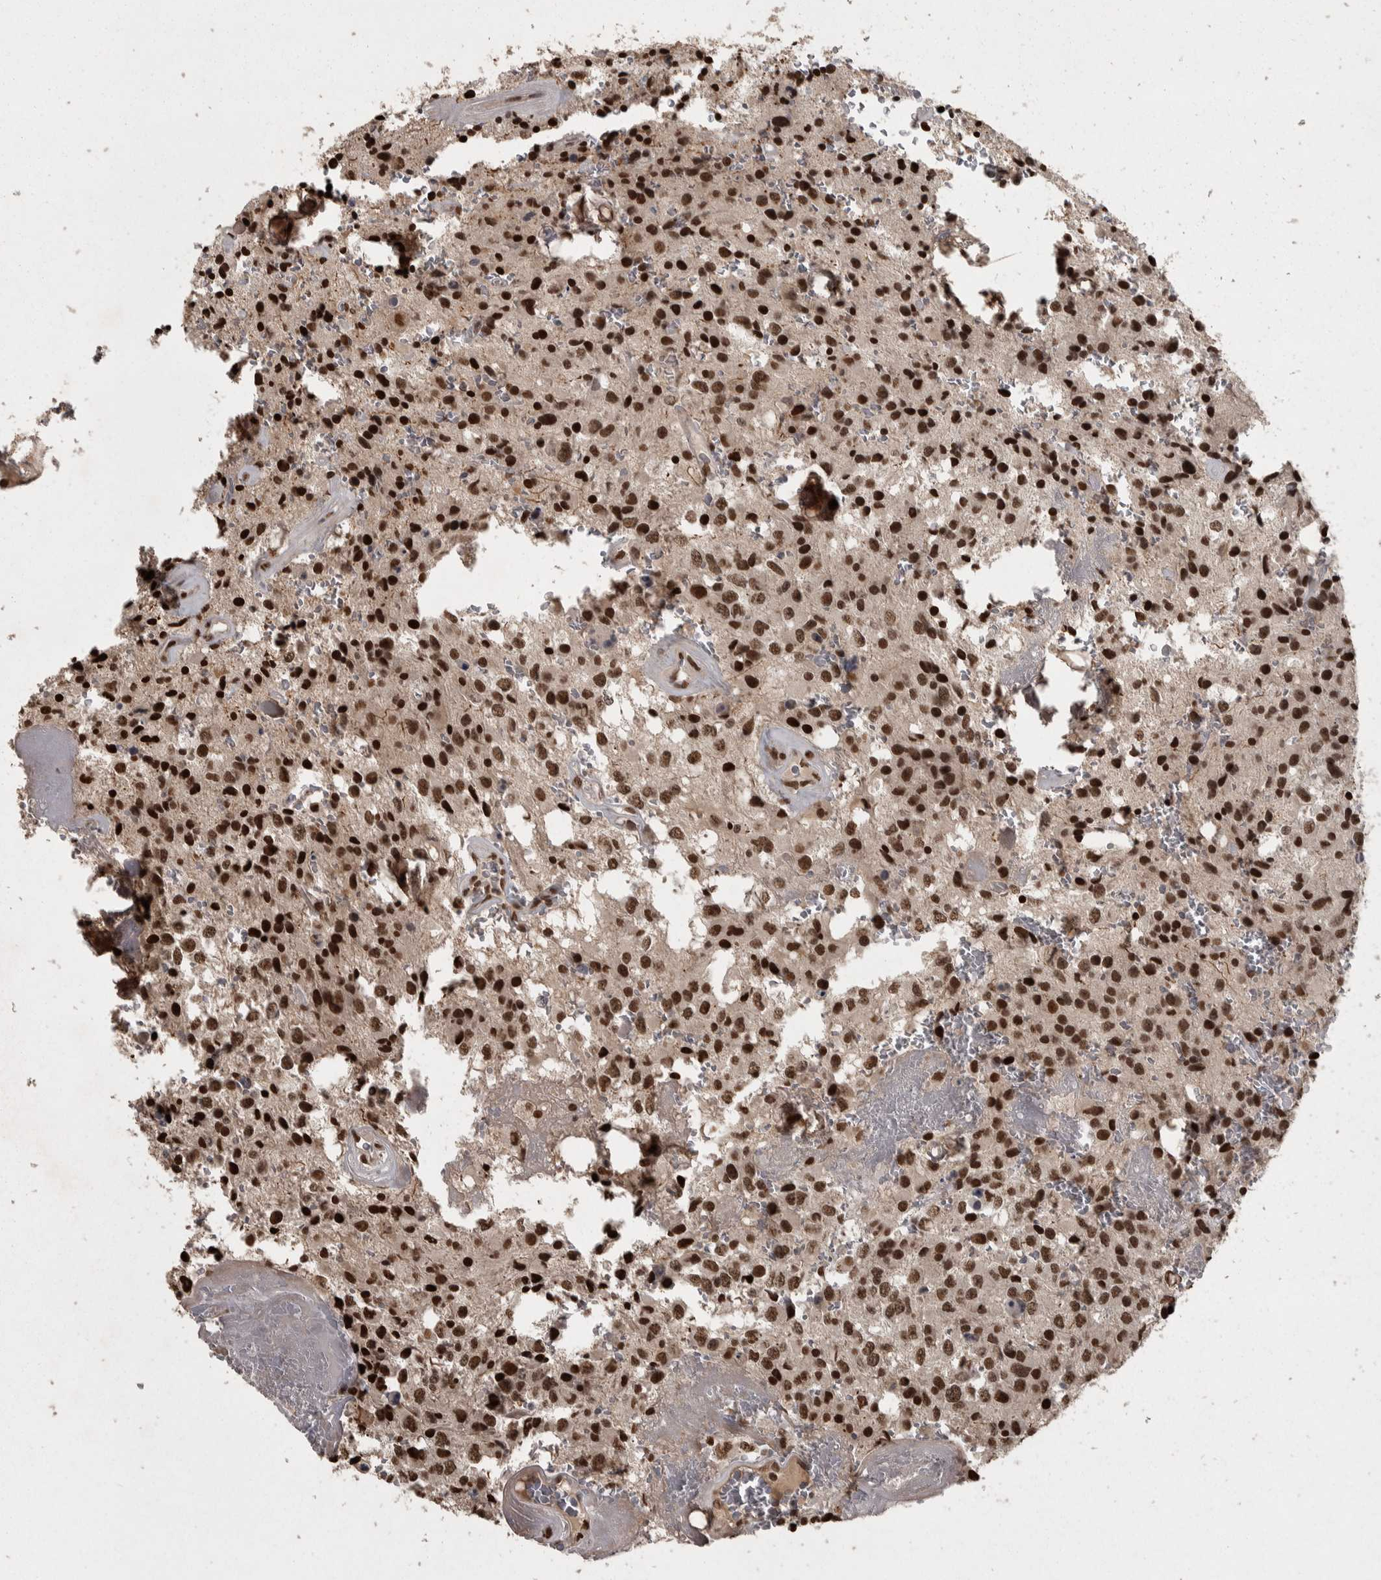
{"staining": {"intensity": "strong", "quantity": ">75%", "location": "nuclear"}, "tissue": "glioma", "cell_type": "Tumor cells", "image_type": "cancer", "snomed": [{"axis": "morphology", "description": "Glioma, malignant, Low grade"}, {"axis": "topography", "description": "Brain"}], "caption": "Immunohistochemical staining of glioma displays high levels of strong nuclear staining in approximately >75% of tumor cells.", "gene": "ZFHX4", "patient": {"sex": "male", "age": 58}}